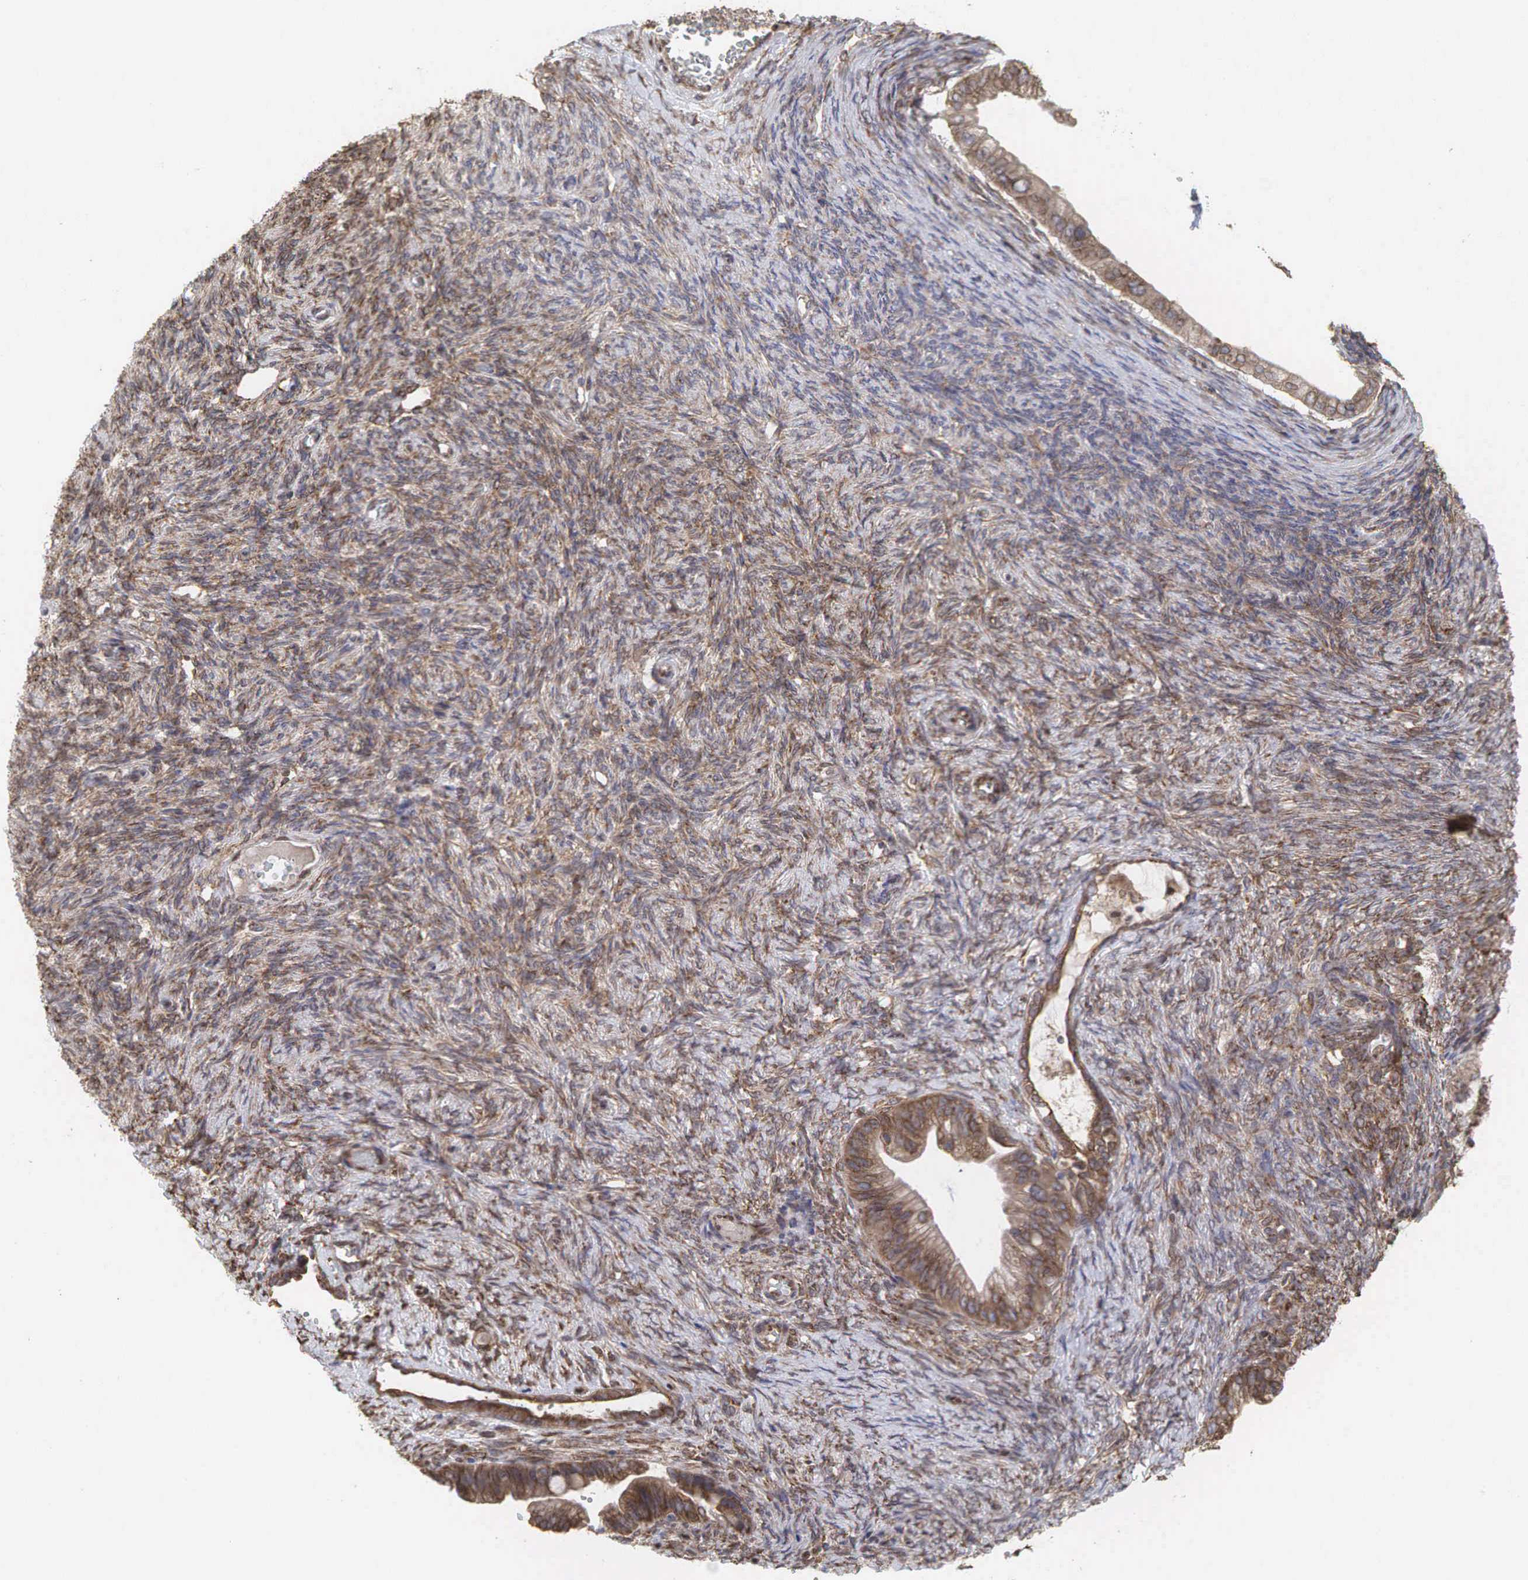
{"staining": {"intensity": "moderate", "quantity": ">75%", "location": "cytoplasmic/membranous"}, "tissue": "ovarian cancer", "cell_type": "Tumor cells", "image_type": "cancer", "snomed": [{"axis": "morphology", "description": "Cystadenocarcinoma, mucinous, NOS"}, {"axis": "topography", "description": "Ovary"}], "caption": "Human ovarian mucinous cystadenocarcinoma stained with a brown dye displays moderate cytoplasmic/membranous positive staining in approximately >75% of tumor cells.", "gene": "PABPC5", "patient": {"sex": "female", "age": 57}}